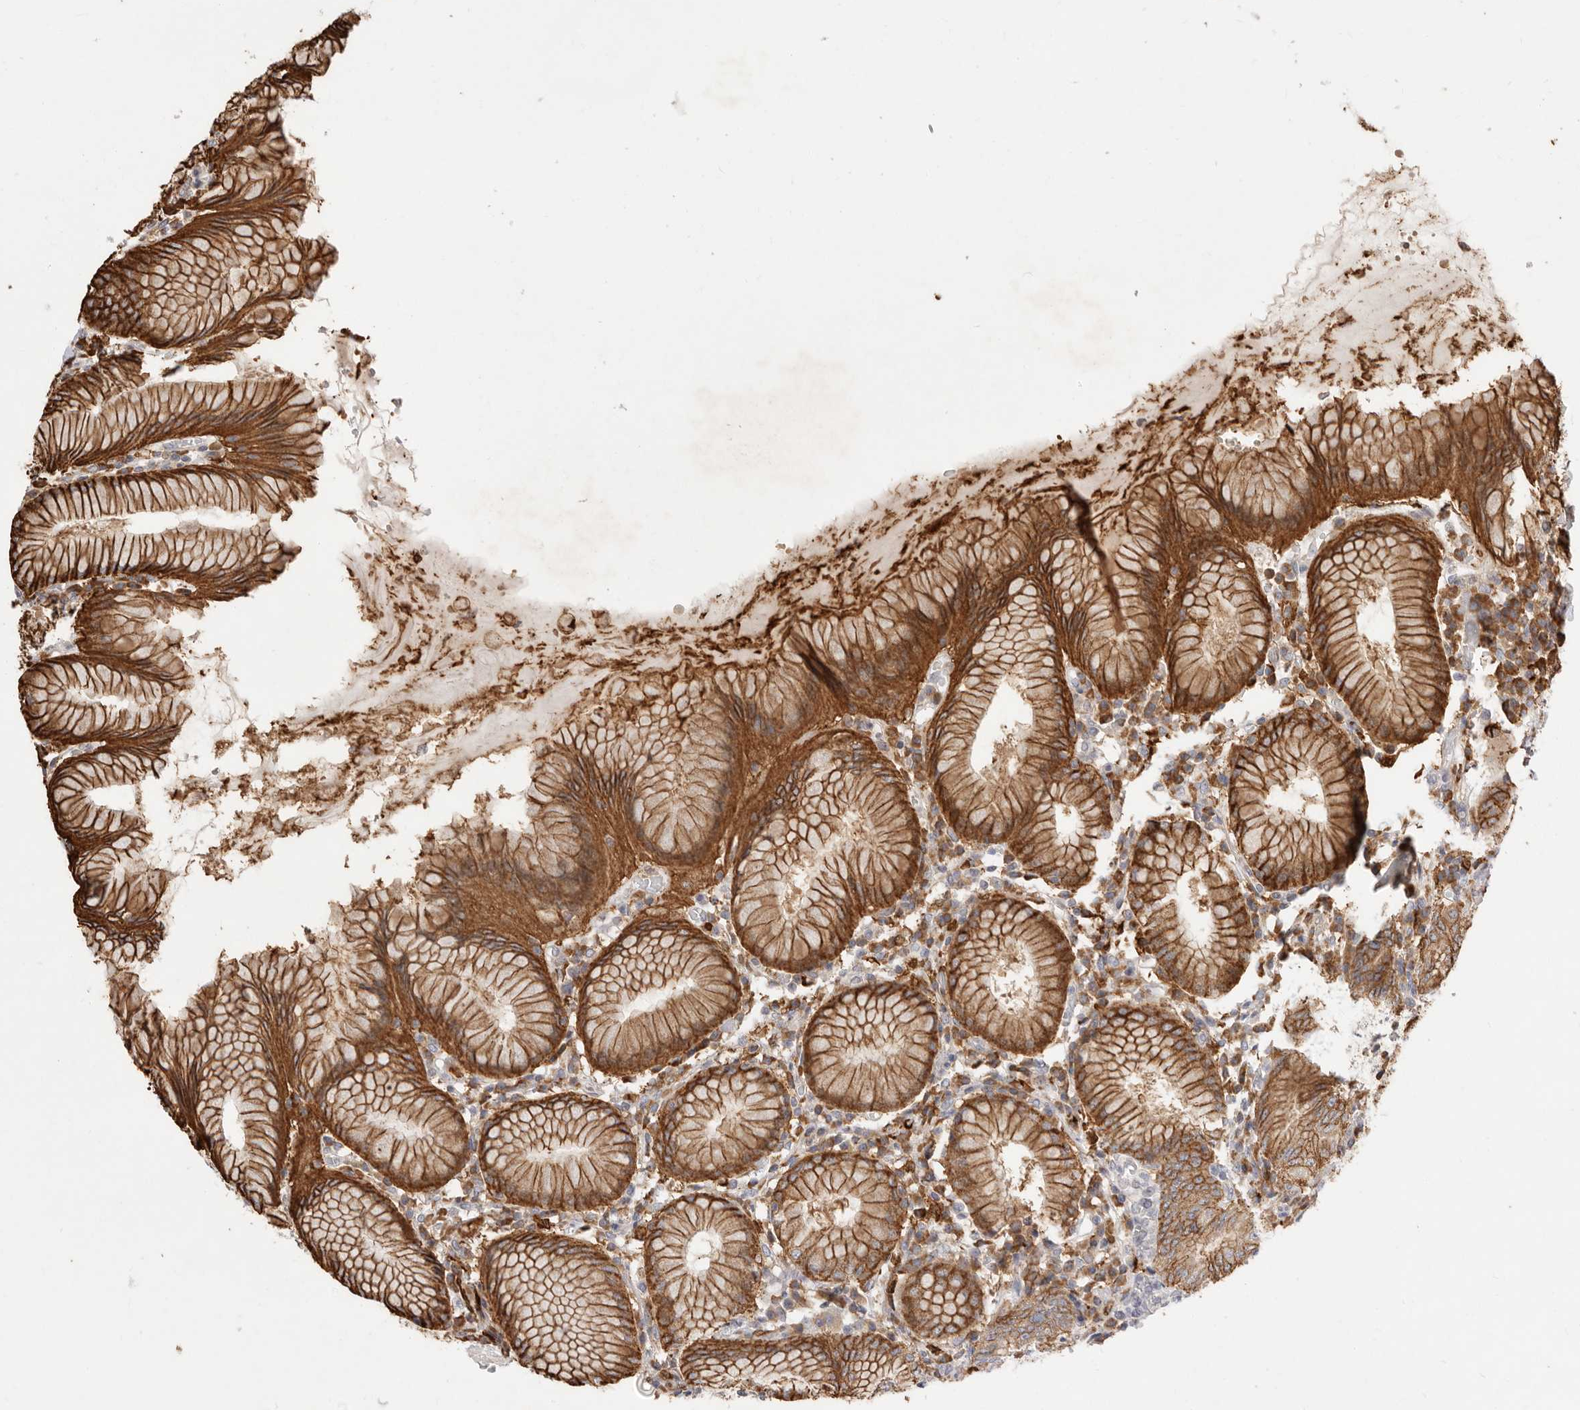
{"staining": {"intensity": "strong", "quantity": ">75%", "location": "cytoplasmic/membranous"}, "tissue": "stomach", "cell_type": "Glandular cells", "image_type": "normal", "snomed": [{"axis": "morphology", "description": "Normal tissue, NOS"}, {"axis": "topography", "description": "Stomach"}, {"axis": "topography", "description": "Stomach, lower"}], "caption": "A photomicrograph of human stomach stained for a protein demonstrates strong cytoplasmic/membranous brown staining in glandular cells. The staining was performed using DAB (3,3'-diaminobenzidine), with brown indicating positive protein expression. Nuclei are stained blue with hematoxylin.", "gene": "USH1C", "patient": {"sex": "female", "age": 56}}